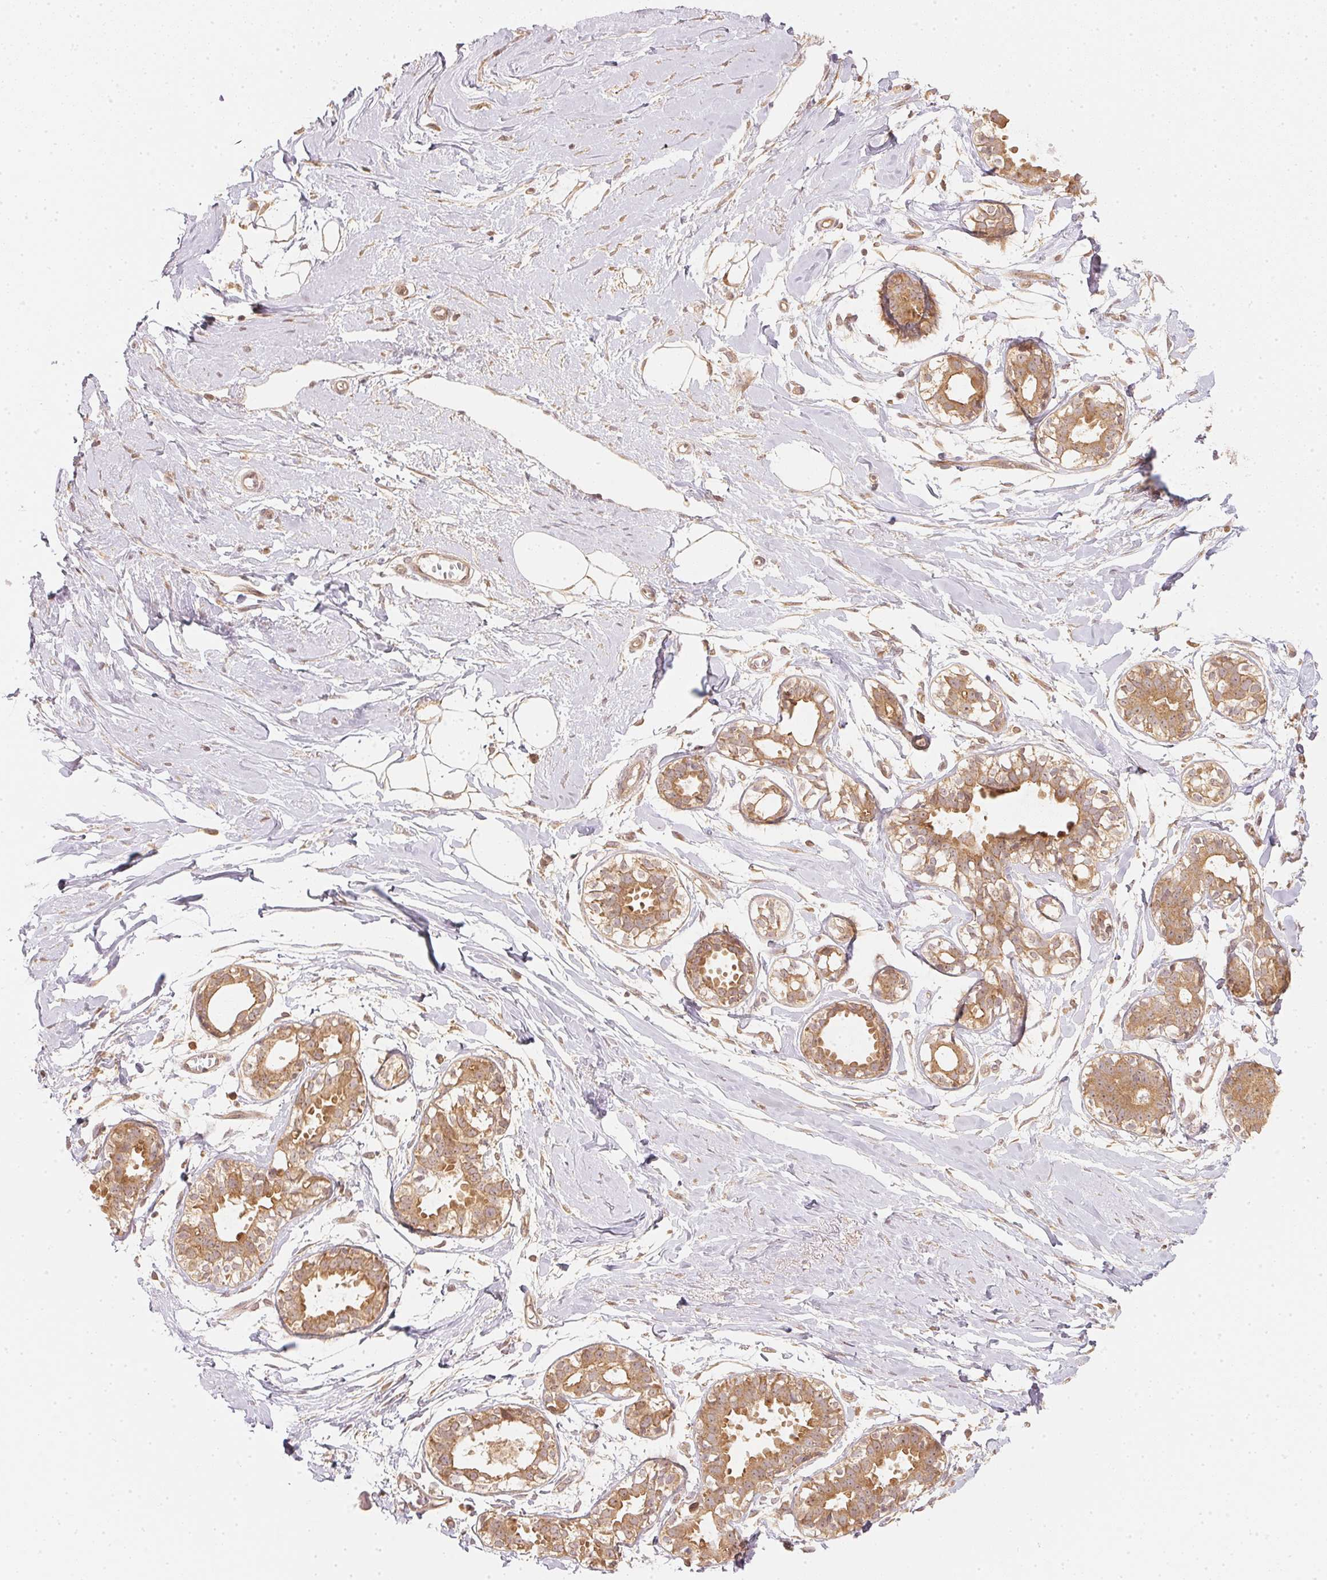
{"staining": {"intensity": "moderate", "quantity": "<25%", "location": "cytoplasmic/membranous,nuclear"}, "tissue": "breast", "cell_type": "Adipocytes", "image_type": "normal", "snomed": [{"axis": "morphology", "description": "Normal tissue, NOS"}, {"axis": "topography", "description": "Breast"}], "caption": "A brown stain labels moderate cytoplasmic/membranous,nuclear positivity of a protein in adipocytes of unremarkable human breast.", "gene": "WDR54", "patient": {"sex": "female", "age": 49}}